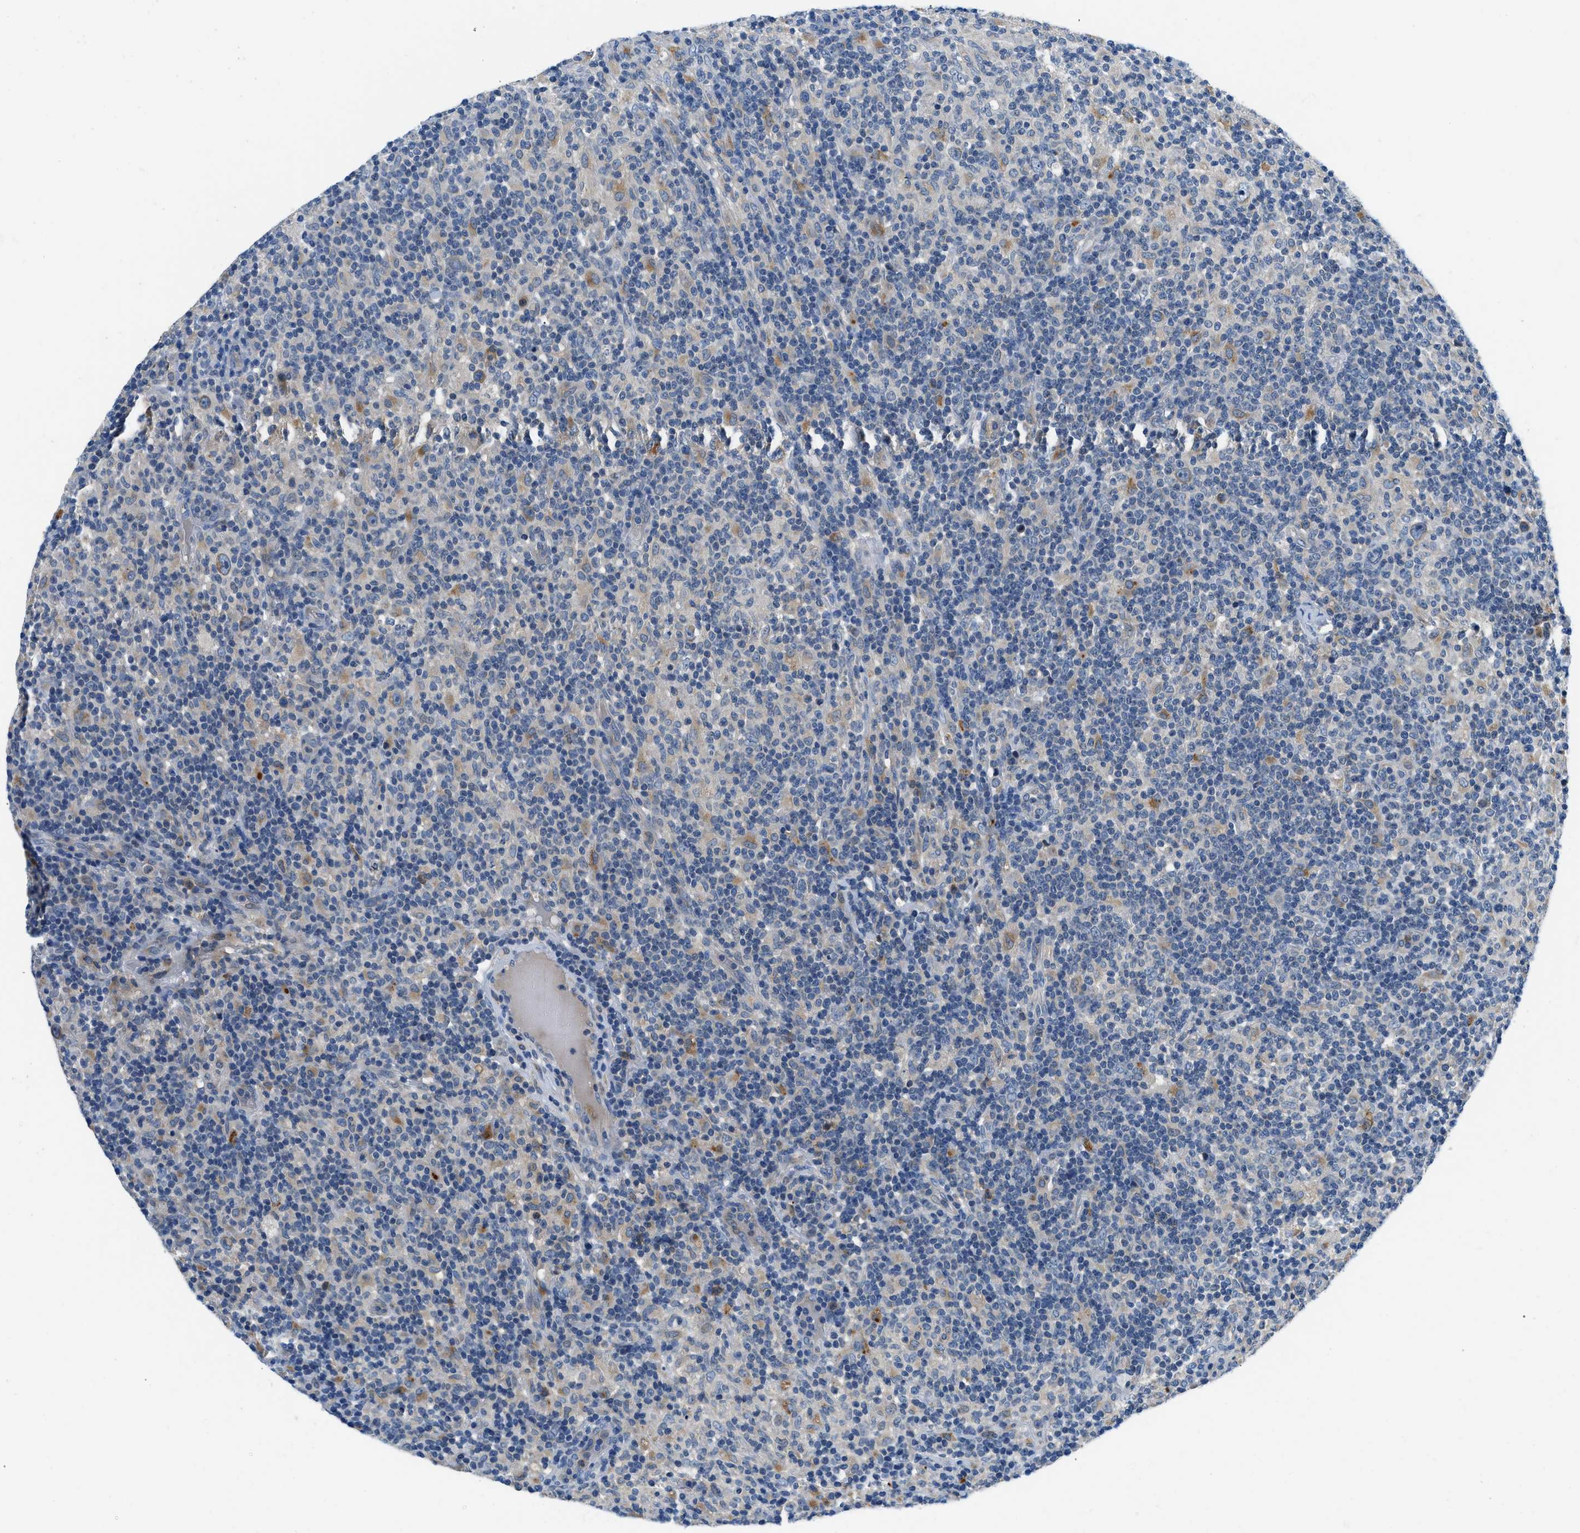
{"staining": {"intensity": "moderate", "quantity": "<25%", "location": "cytoplasmic/membranous"}, "tissue": "lymphoma", "cell_type": "Tumor cells", "image_type": "cancer", "snomed": [{"axis": "morphology", "description": "Hodgkin's disease, NOS"}, {"axis": "topography", "description": "Lymph node"}], "caption": "Human lymphoma stained for a protein (brown) demonstrates moderate cytoplasmic/membranous positive expression in about <25% of tumor cells.", "gene": "ADGRE3", "patient": {"sex": "male", "age": 70}}